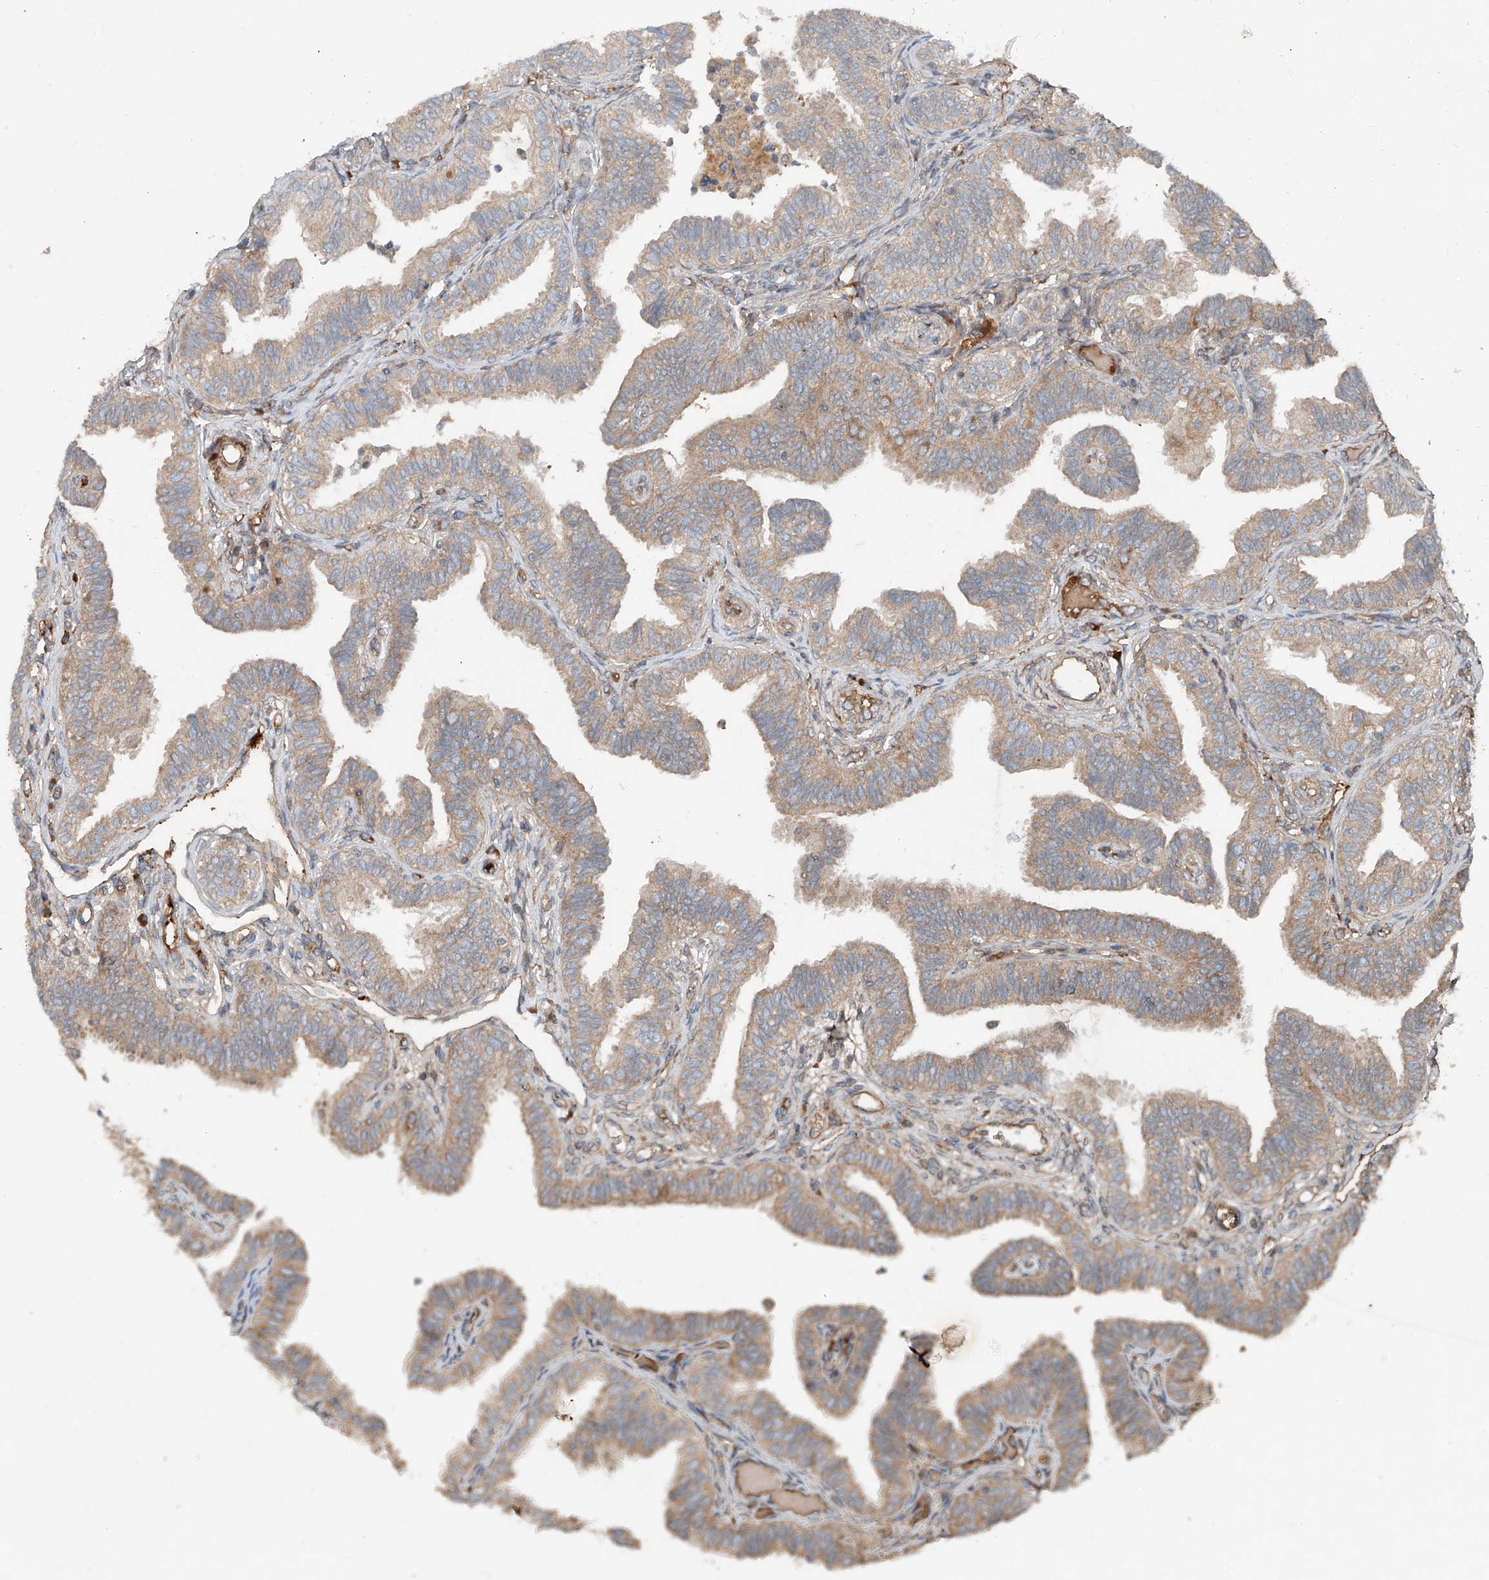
{"staining": {"intensity": "weak", "quantity": ">75%", "location": "cytoplasmic/membranous"}, "tissue": "fallopian tube", "cell_type": "Glandular cells", "image_type": "normal", "snomed": [{"axis": "morphology", "description": "Normal tissue, NOS"}, {"axis": "topography", "description": "Fallopian tube"}], "caption": "This histopathology image shows immunohistochemistry (IHC) staining of unremarkable fallopian tube, with low weak cytoplasmic/membranous staining in about >75% of glandular cells.", "gene": "ADAM23", "patient": {"sex": "female", "age": 39}}